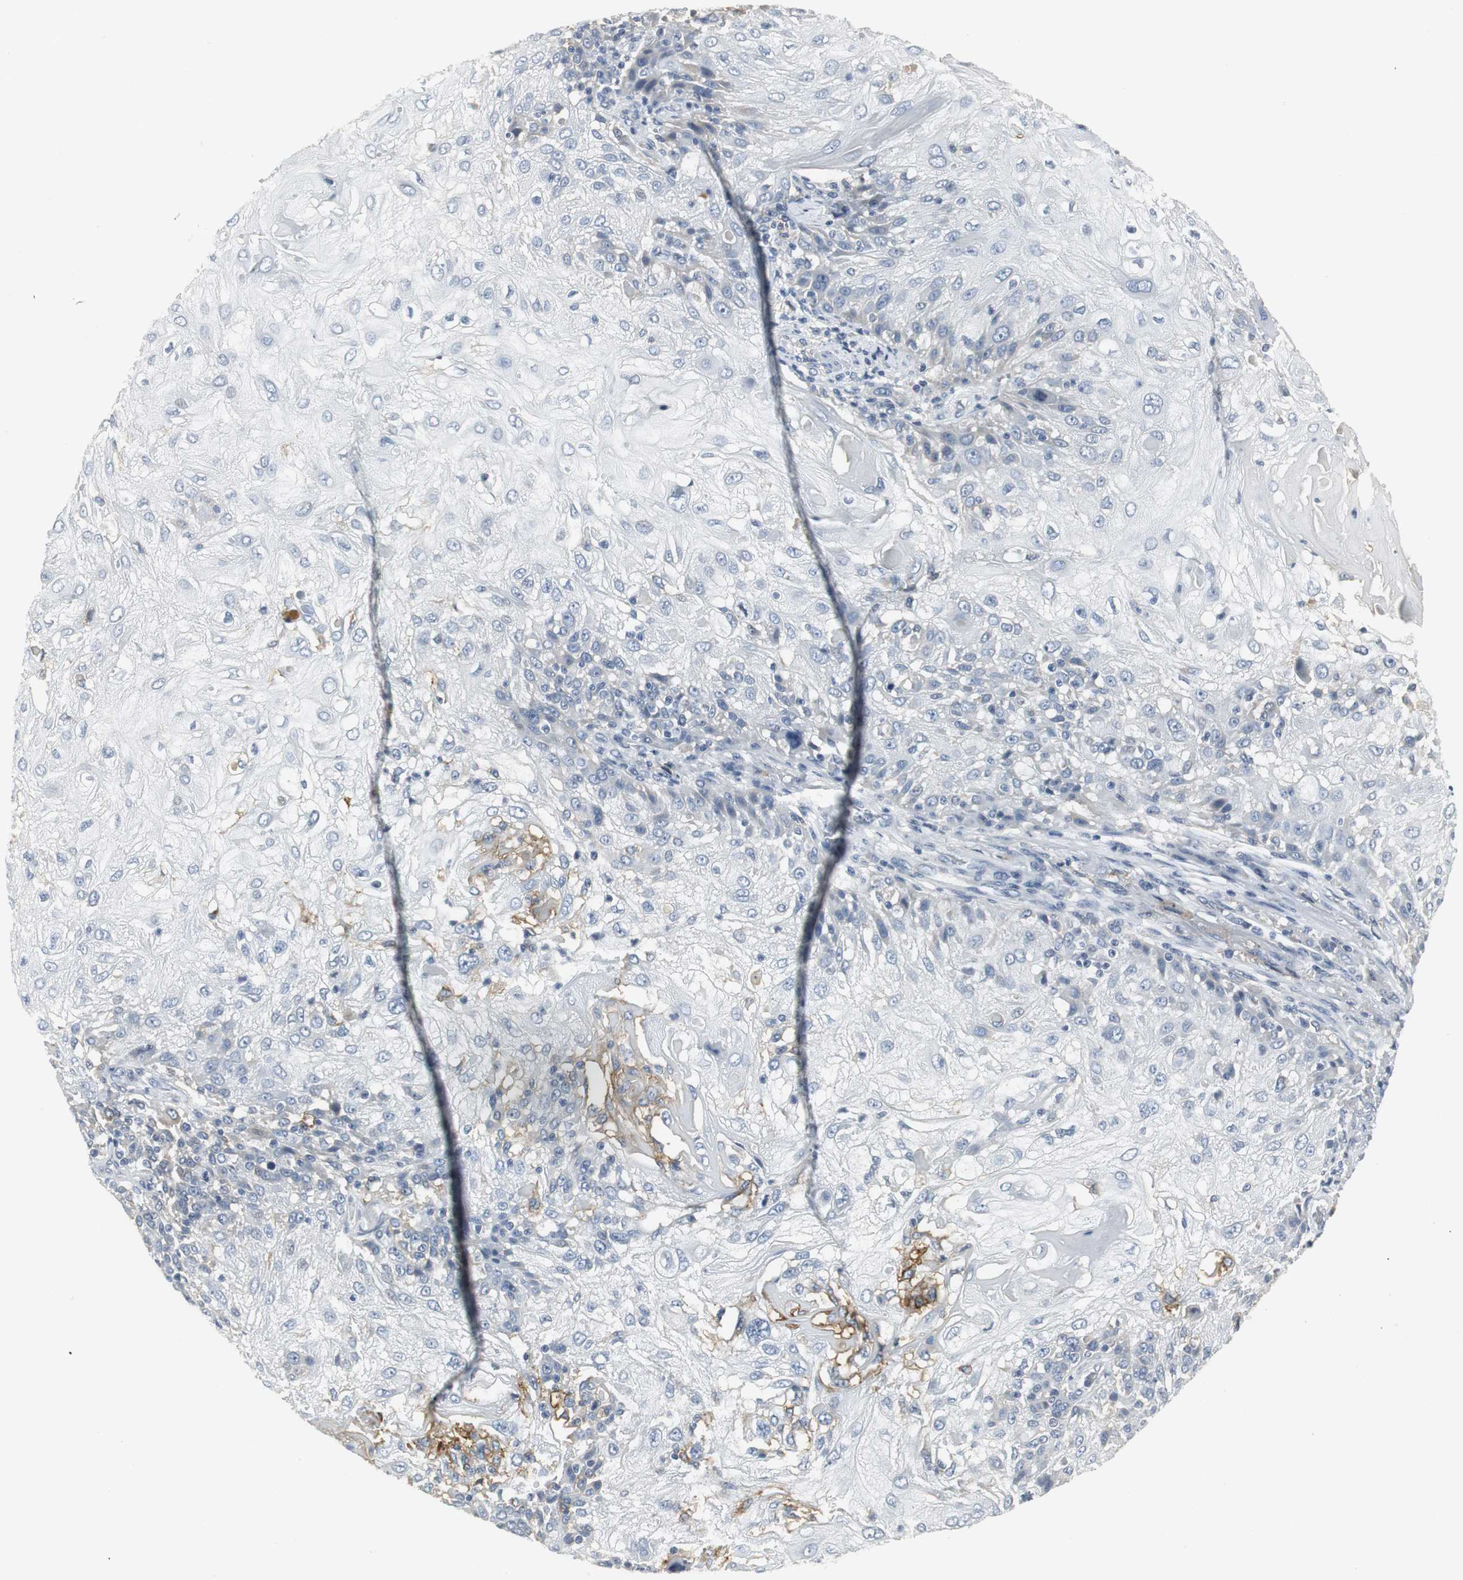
{"staining": {"intensity": "weak", "quantity": "<25%", "location": "cytoplasmic/membranous"}, "tissue": "skin cancer", "cell_type": "Tumor cells", "image_type": "cancer", "snomed": [{"axis": "morphology", "description": "Normal tissue, NOS"}, {"axis": "morphology", "description": "Squamous cell carcinoma, NOS"}, {"axis": "topography", "description": "Skin"}], "caption": "The image shows no staining of tumor cells in skin squamous cell carcinoma. Nuclei are stained in blue.", "gene": "SLC2A5", "patient": {"sex": "female", "age": 83}}